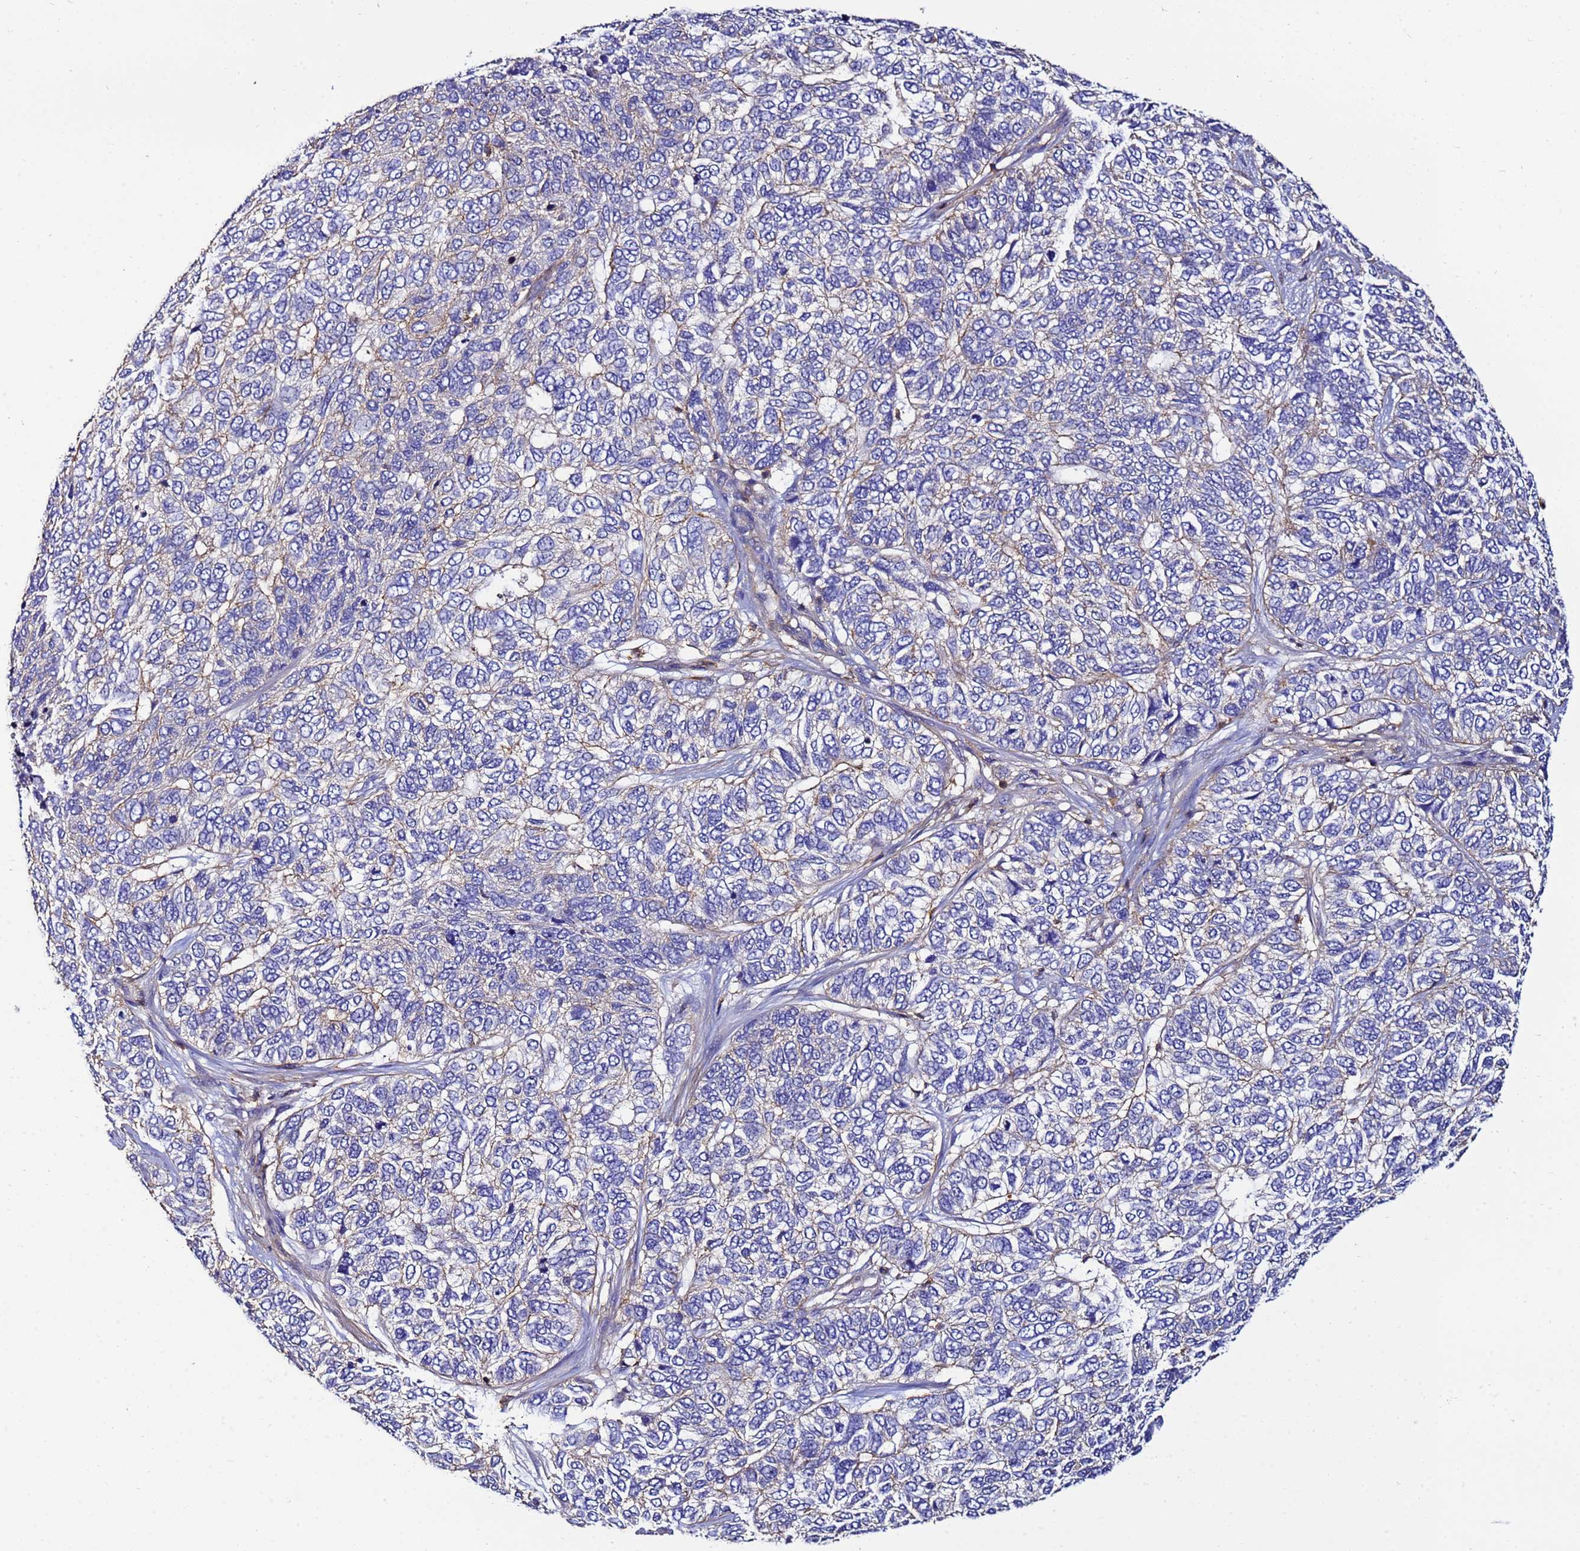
{"staining": {"intensity": "negative", "quantity": "none", "location": "none"}, "tissue": "skin cancer", "cell_type": "Tumor cells", "image_type": "cancer", "snomed": [{"axis": "morphology", "description": "Basal cell carcinoma"}, {"axis": "topography", "description": "Skin"}], "caption": "DAB (3,3'-diaminobenzidine) immunohistochemical staining of skin cancer (basal cell carcinoma) shows no significant expression in tumor cells. Nuclei are stained in blue.", "gene": "ACTB", "patient": {"sex": "female", "age": 65}}